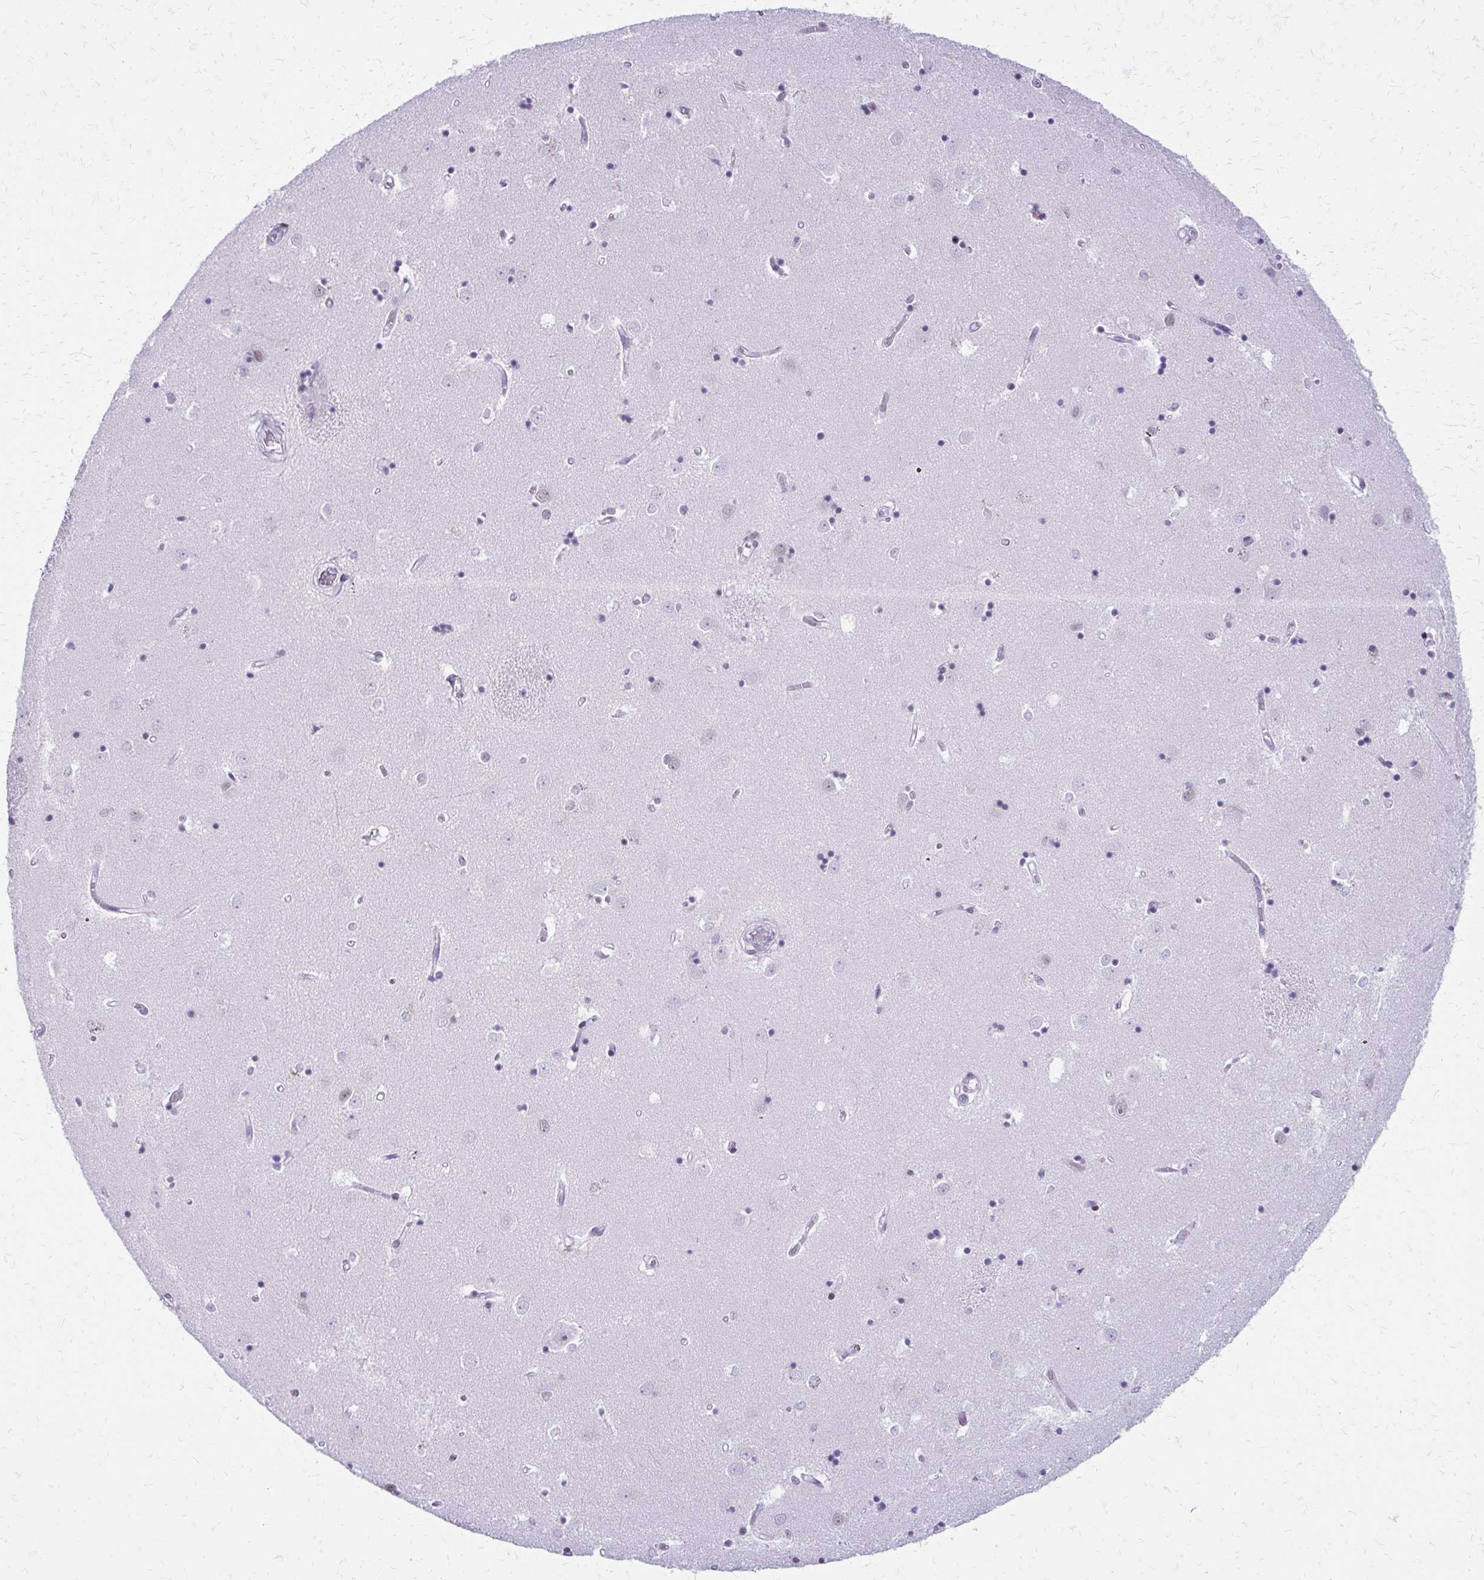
{"staining": {"intensity": "moderate", "quantity": "<25%", "location": "nuclear"}, "tissue": "caudate", "cell_type": "Glial cells", "image_type": "normal", "snomed": [{"axis": "morphology", "description": "Normal tissue, NOS"}, {"axis": "topography", "description": "Lateral ventricle wall"}], "caption": "High-magnification brightfield microscopy of benign caudate stained with DAB (brown) and counterstained with hematoxylin (blue). glial cells exhibit moderate nuclear positivity is appreciated in approximately<25% of cells. The protein is stained brown, and the nuclei are stained in blue (DAB IHC with brightfield microscopy, high magnification).", "gene": "SS18", "patient": {"sex": "male", "age": 54}}